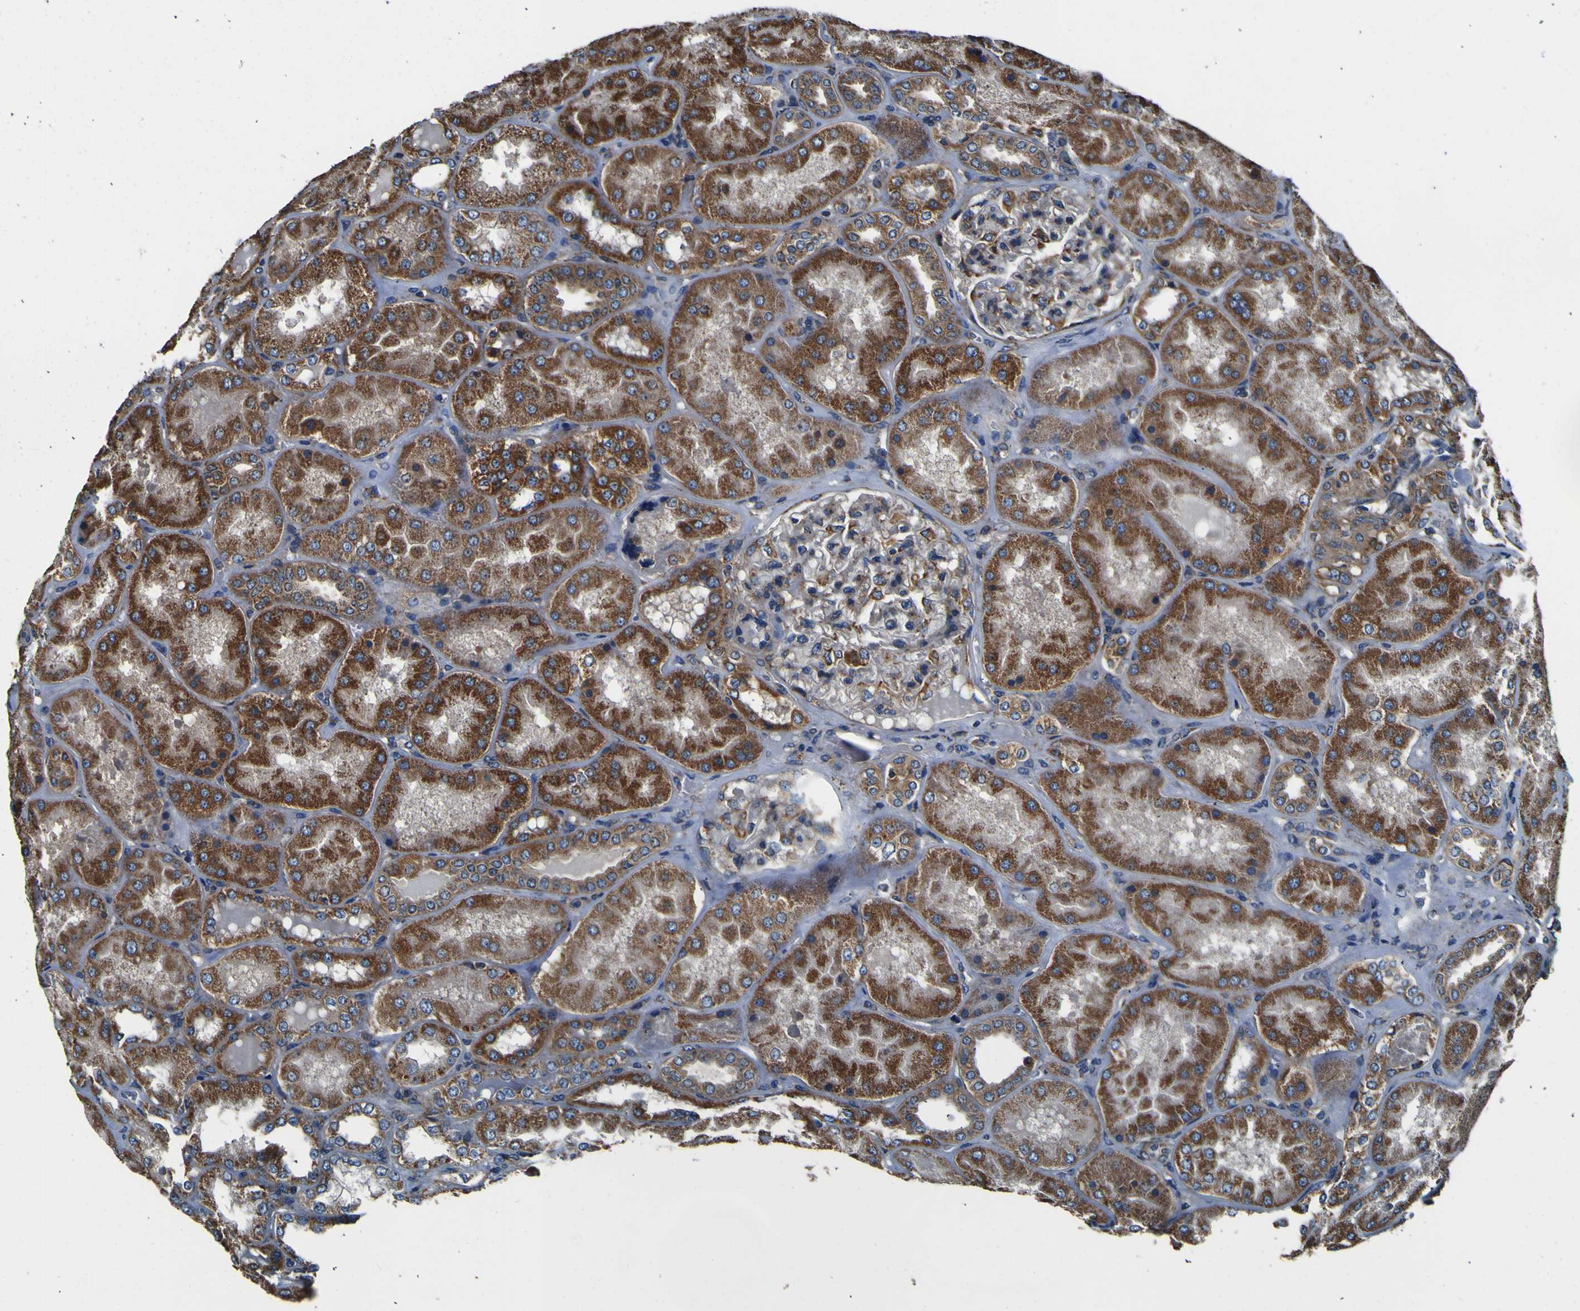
{"staining": {"intensity": "moderate", "quantity": "<25%", "location": "cytoplasmic/membranous"}, "tissue": "kidney", "cell_type": "Cells in glomeruli", "image_type": "normal", "snomed": [{"axis": "morphology", "description": "Normal tissue, NOS"}, {"axis": "topography", "description": "Kidney"}], "caption": "Kidney stained with immunohistochemistry reveals moderate cytoplasmic/membranous expression in about <25% of cells in glomeruli. (Stains: DAB (3,3'-diaminobenzidine) in brown, nuclei in blue, Microscopy: brightfield microscopy at high magnification).", "gene": "INPP5A", "patient": {"sex": "female", "age": 56}}